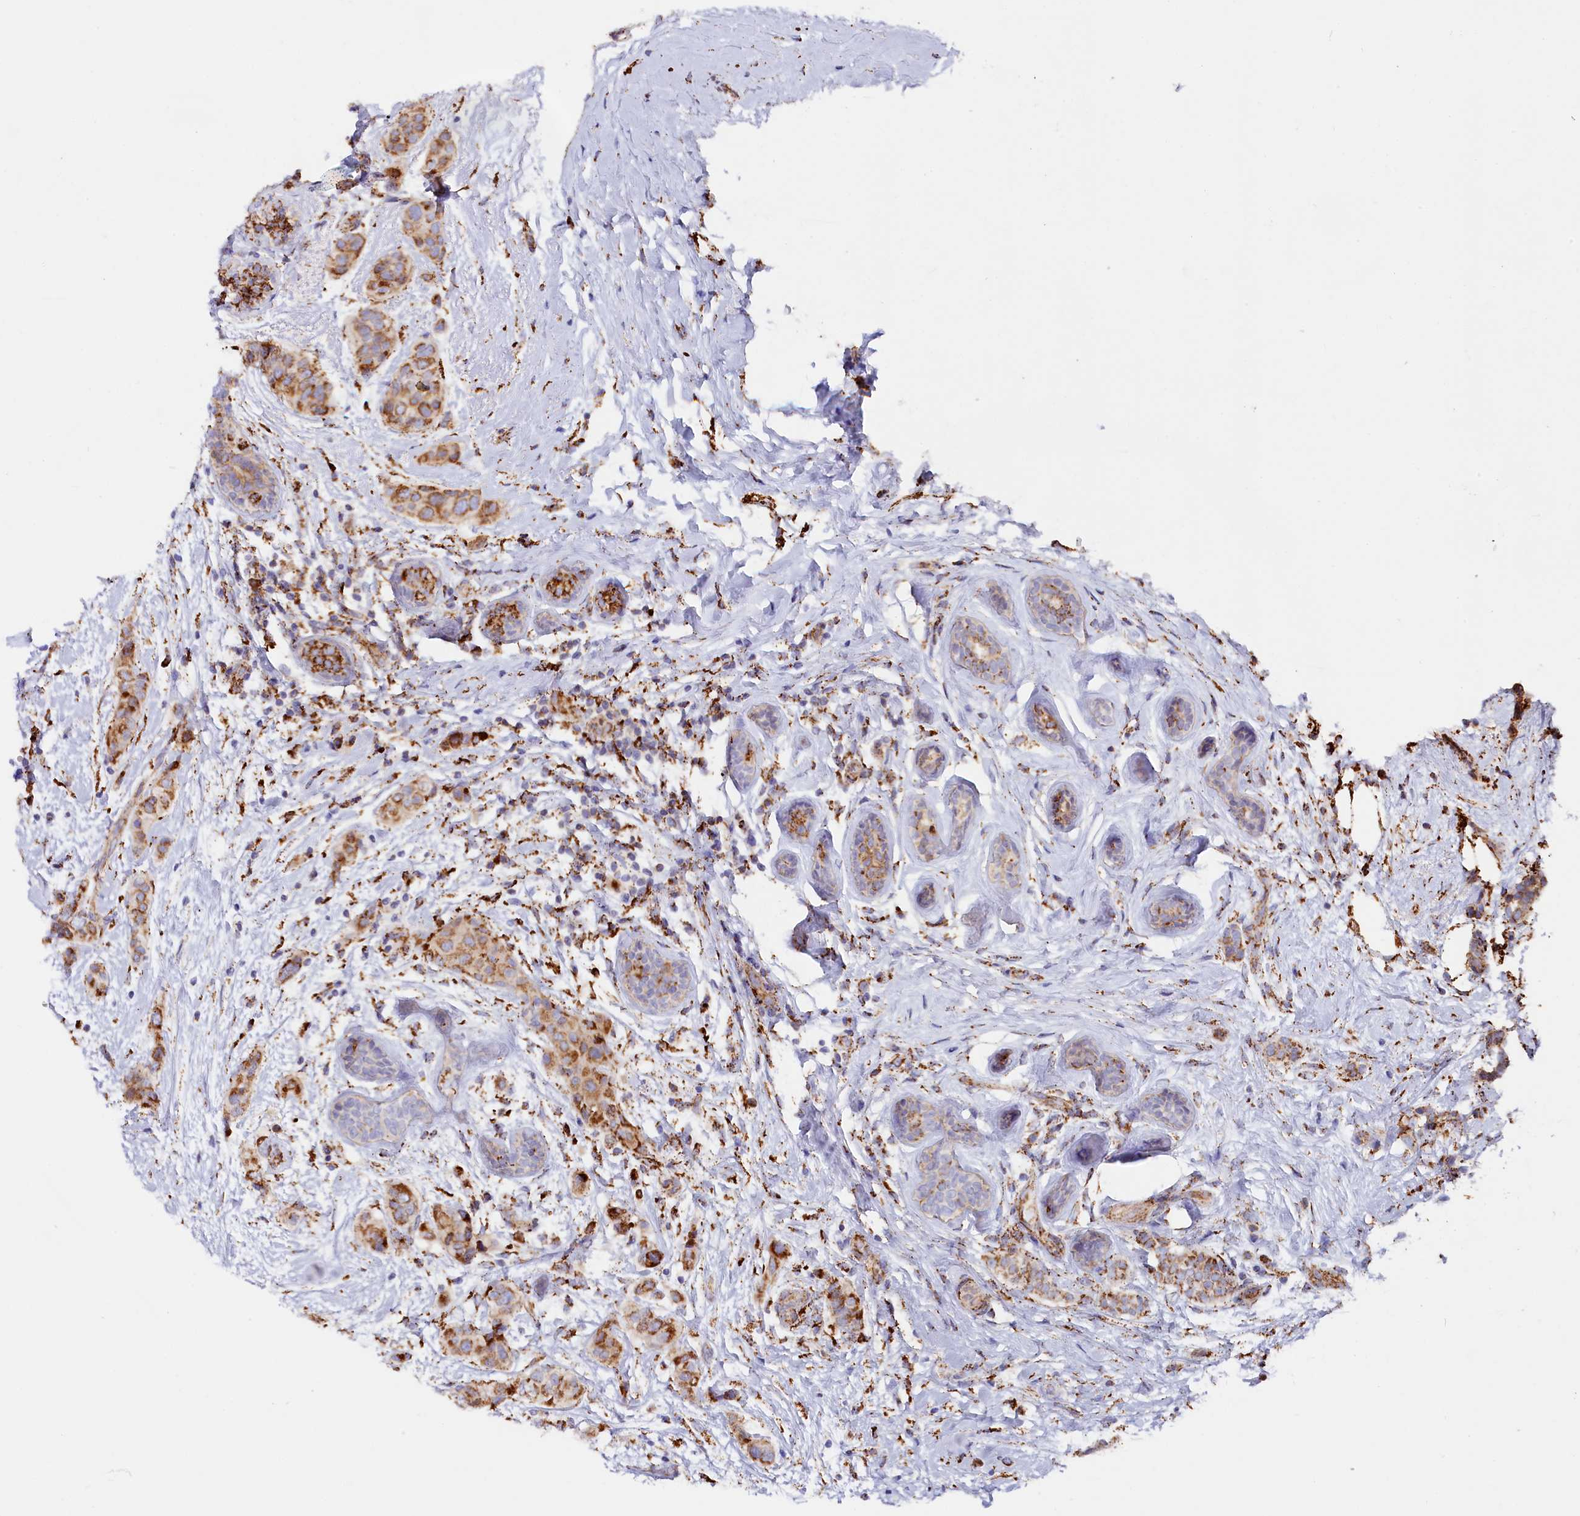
{"staining": {"intensity": "strong", "quantity": ">75%", "location": "cytoplasmic/membranous"}, "tissue": "breast cancer", "cell_type": "Tumor cells", "image_type": "cancer", "snomed": [{"axis": "morphology", "description": "Lobular carcinoma"}, {"axis": "topography", "description": "Breast"}], "caption": "DAB (3,3'-diaminobenzidine) immunohistochemical staining of breast cancer (lobular carcinoma) exhibits strong cytoplasmic/membranous protein staining in about >75% of tumor cells.", "gene": "AKTIP", "patient": {"sex": "female", "age": 51}}